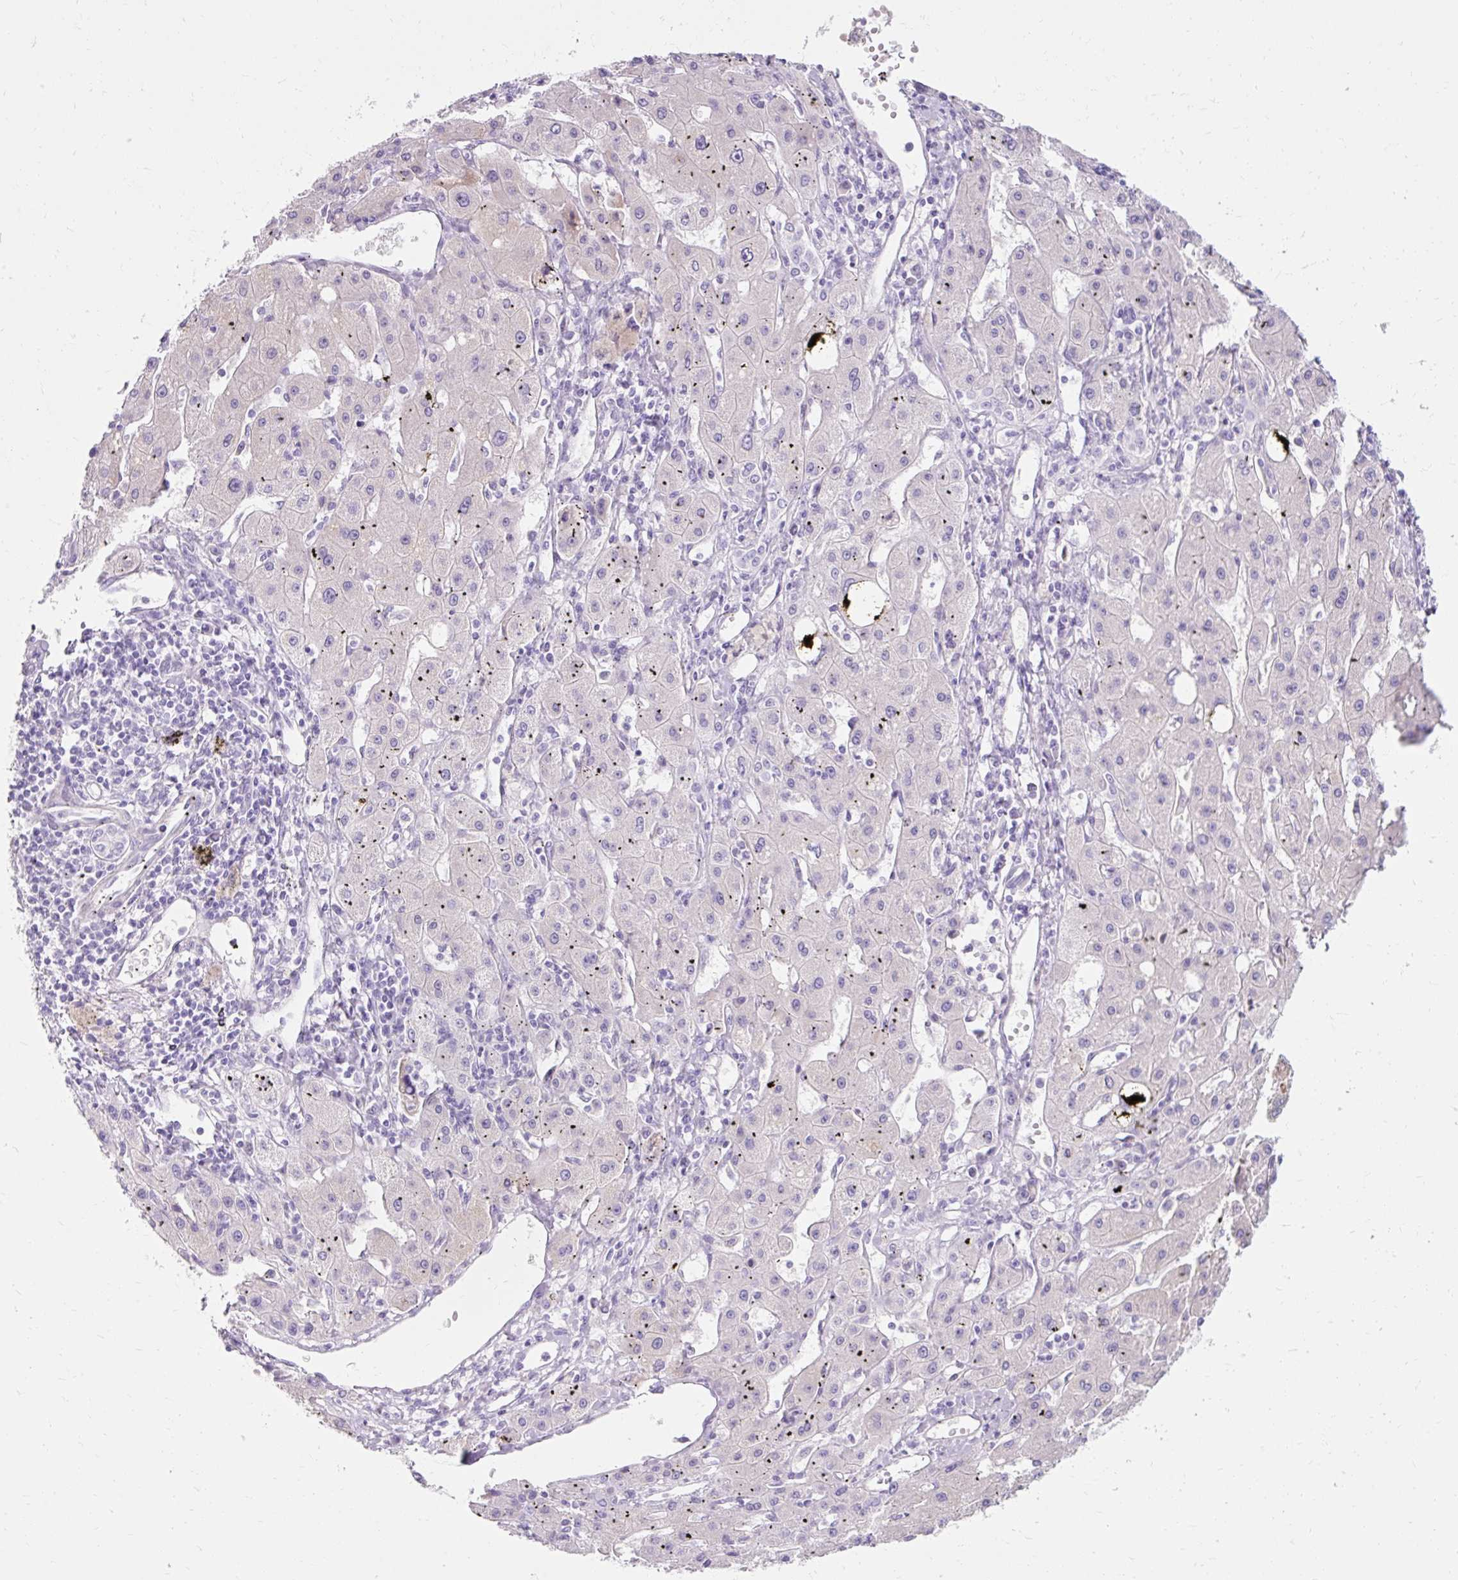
{"staining": {"intensity": "negative", "quantity": "none", "location": "none"}, "tissue": "liver cancer", "cell_type": "Tumor cells", "image_type": "cancer", "snomed": [{"axis": "morphology", "description": "Carcinoma, Hepatocellular, NOS"}, {"axis": "topography", "description": "Liver"}], "caption": "The histopathology image reveals no staining of tumor cells in hepatocellular carcinoma (liver).", "gene": "TMEM213", "patient": {"sex": "male", "age": 72}}